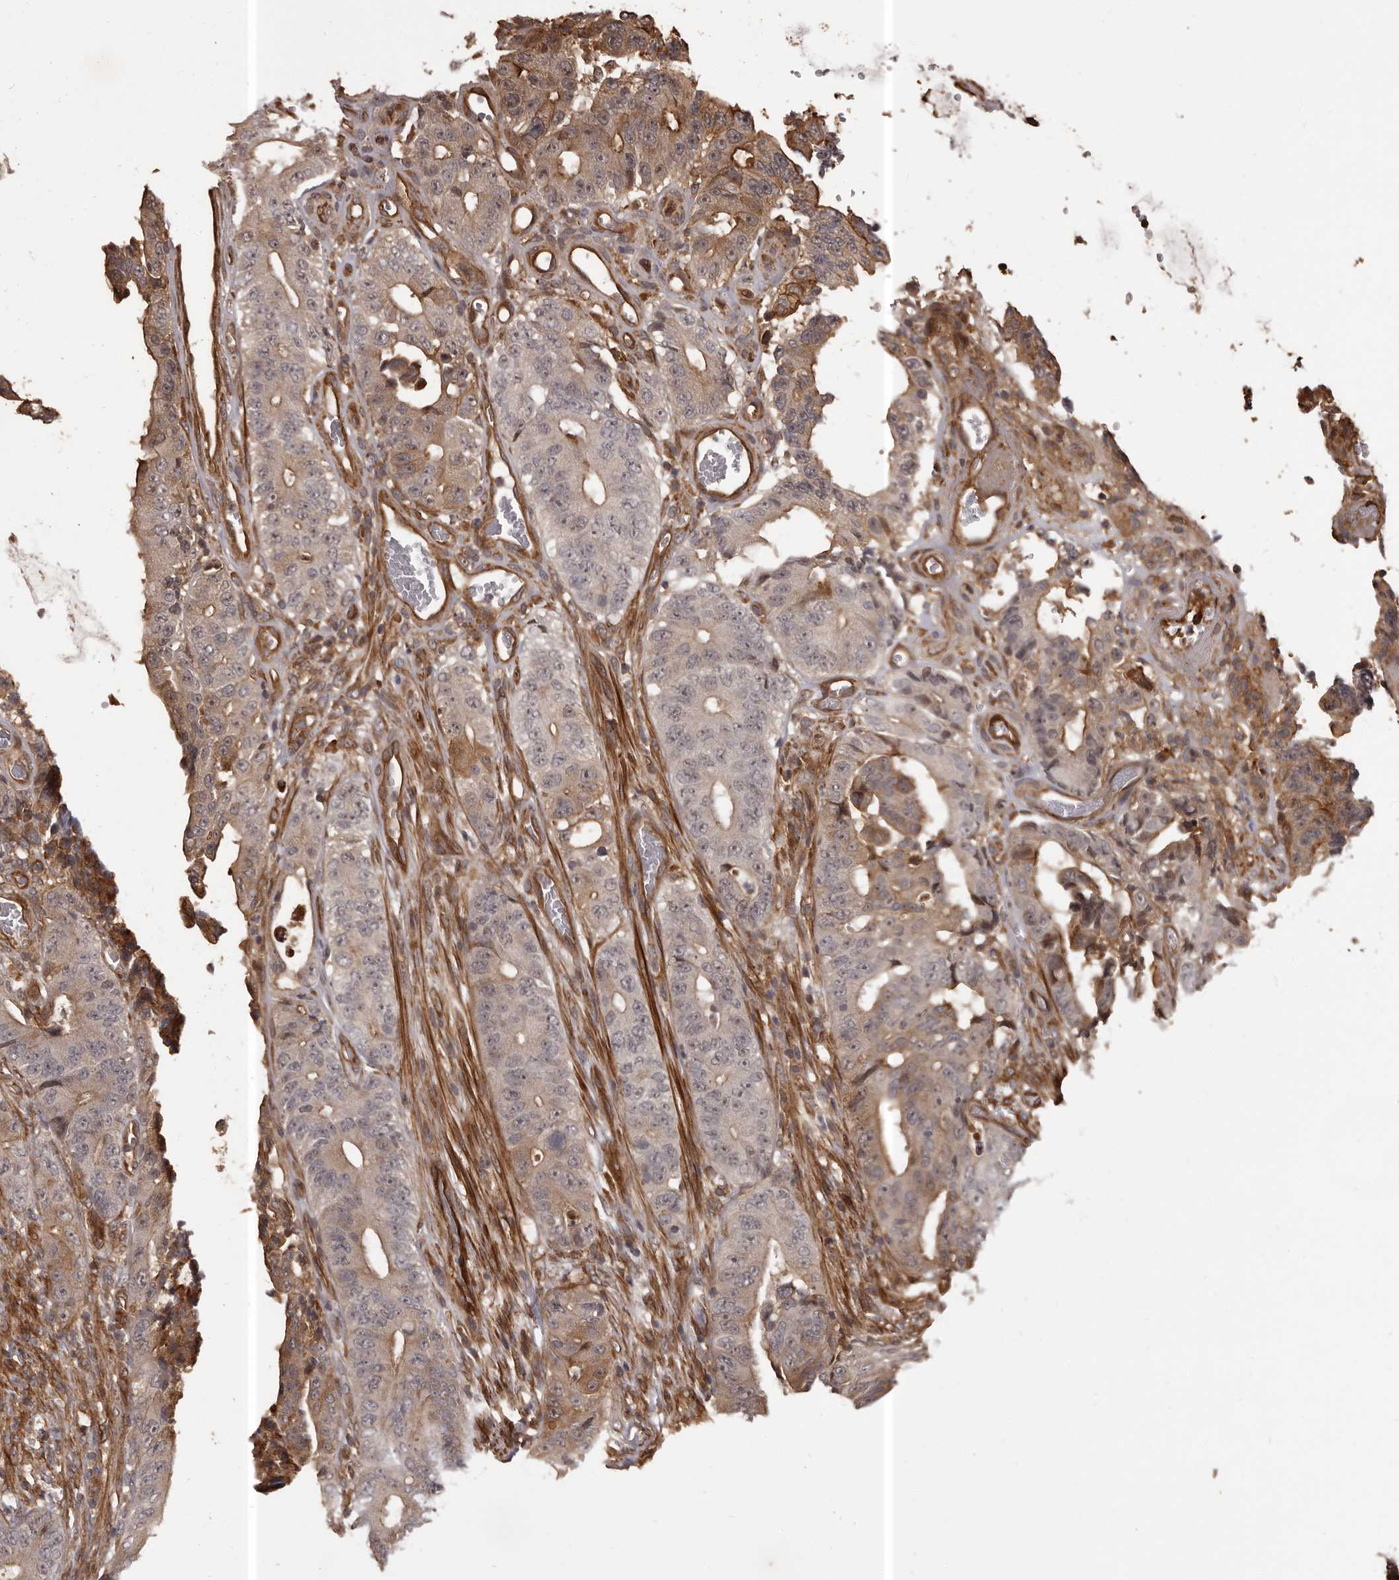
{"staining": {"intensity": "moderate", "quantity": "<25%", "location": "cytoplasmic/membranous"}, "tissue": "colorectal cancer", "cell_type": "Tumor cells", "image_type": "cancer", "snomed": [{"axis": "morphology", "description": "Adenocarcinoma, NOS"}, {"axis": "topography", "description": "Colon"}], "caption": "Human colorectal adenocarcinoma stained with a brown dye shows moderate cytoplasmic/membranous positive positivity in about <25% of tumor cells.", "gene": "SLITRK6", "patient": {"sex": "male", "age": 83}}